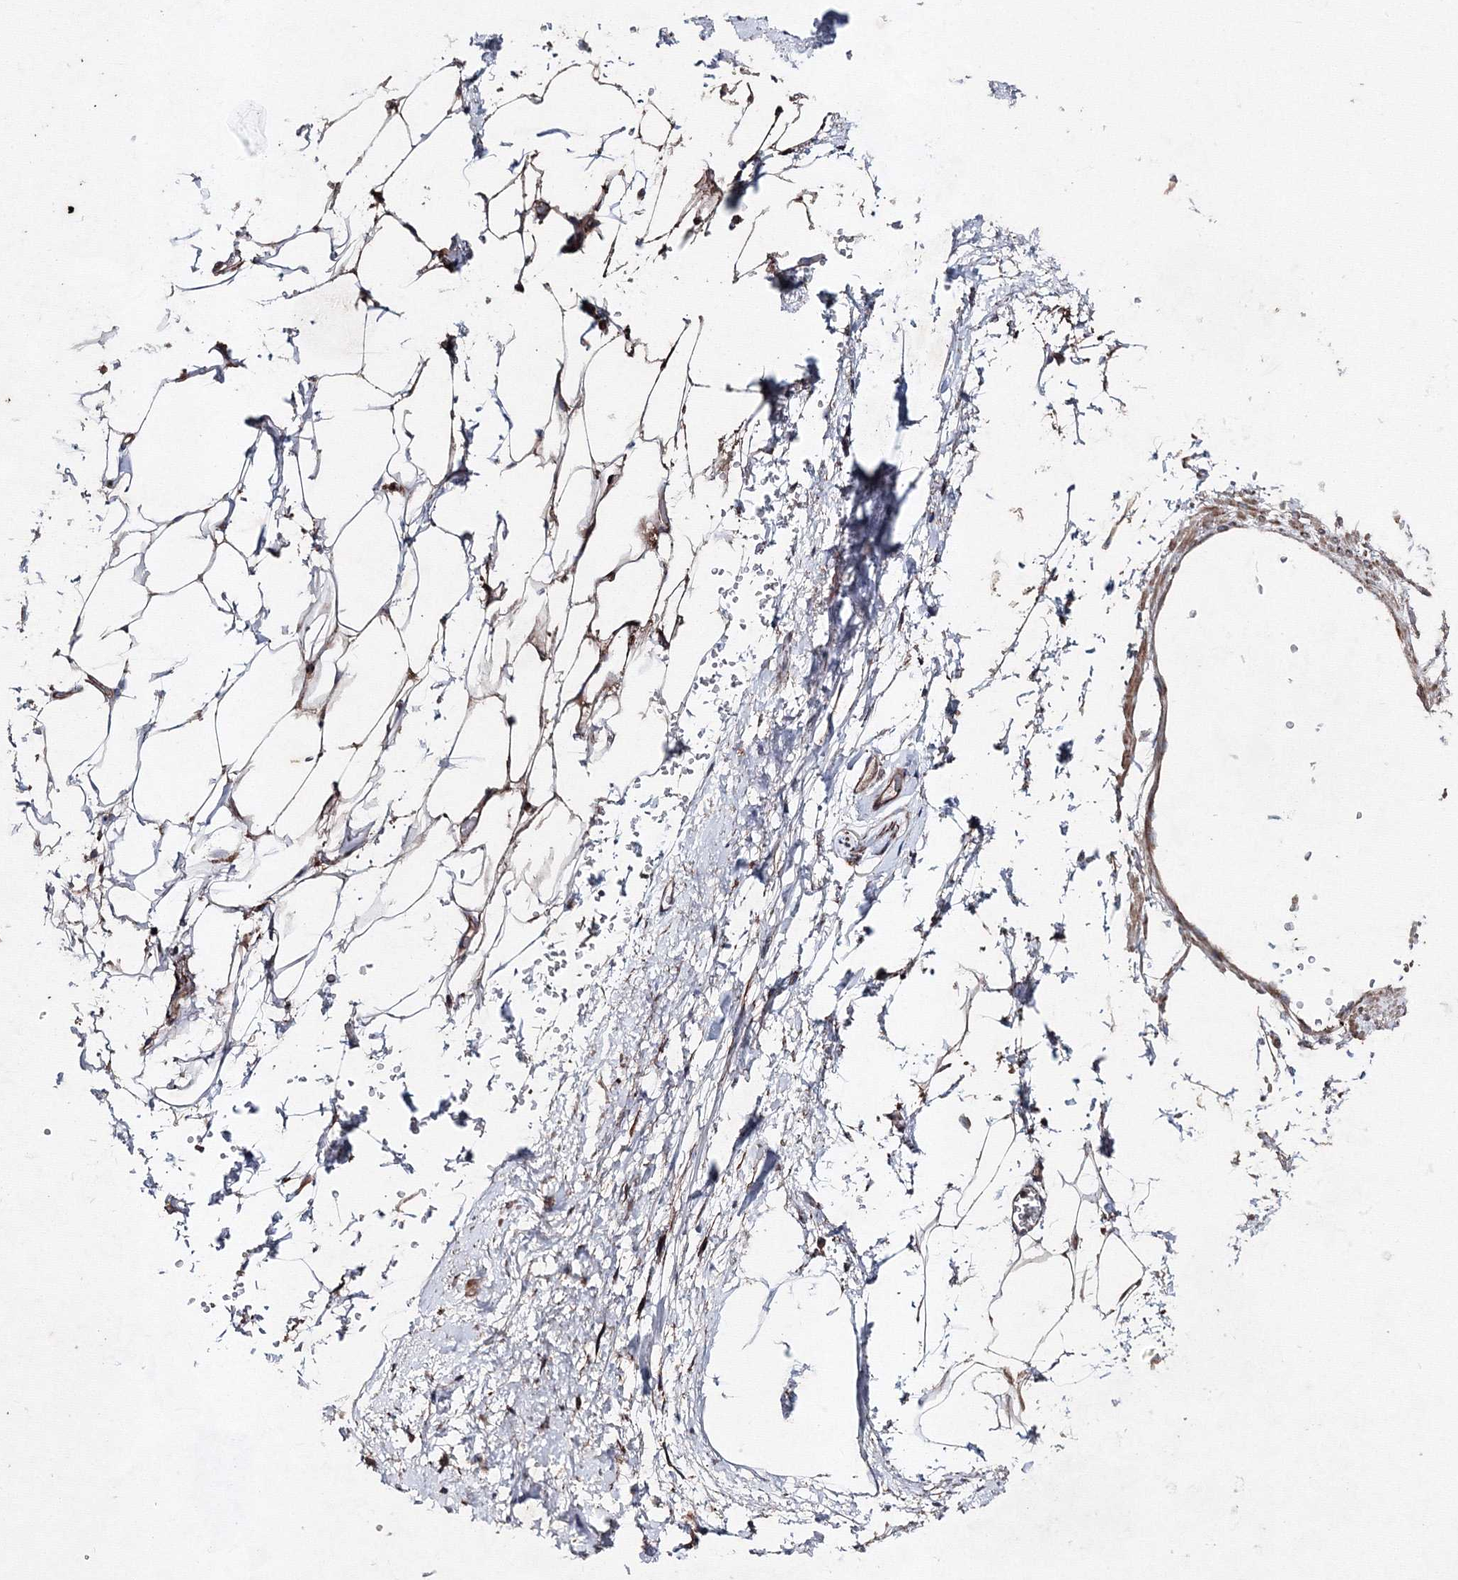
{"staining": {"intensity": "moderate", "quantity": ">75%", "location": "cytoplasmic/membranous"}, "tissue": "adipose tissue", "cell_type": "Adipocytes", "image_type": "normal", "snomed": [{"axis": "morphology", "description": "Normal tissue, NOS"}, {"axis": "morphology", "description": "Adenocarcinoma, Low grade"}, {"axis": "topography", "description": "Prostate"}, {"axis": "topography", "description": "Peripheral nerve tissue"}], "caption": "A brown stain labels moderate cytoplasmic/membranous positivity of a protein in adipocytes of benign human adipose tissue. The protein is stained brown, and the nuclei are stained in blue (DAB (3,3'-diaminobenzidine) IHC with brightfield microscopy, high magnification).", "gene": "GFM1", "patient": {"sex": "male", "age": 63}}